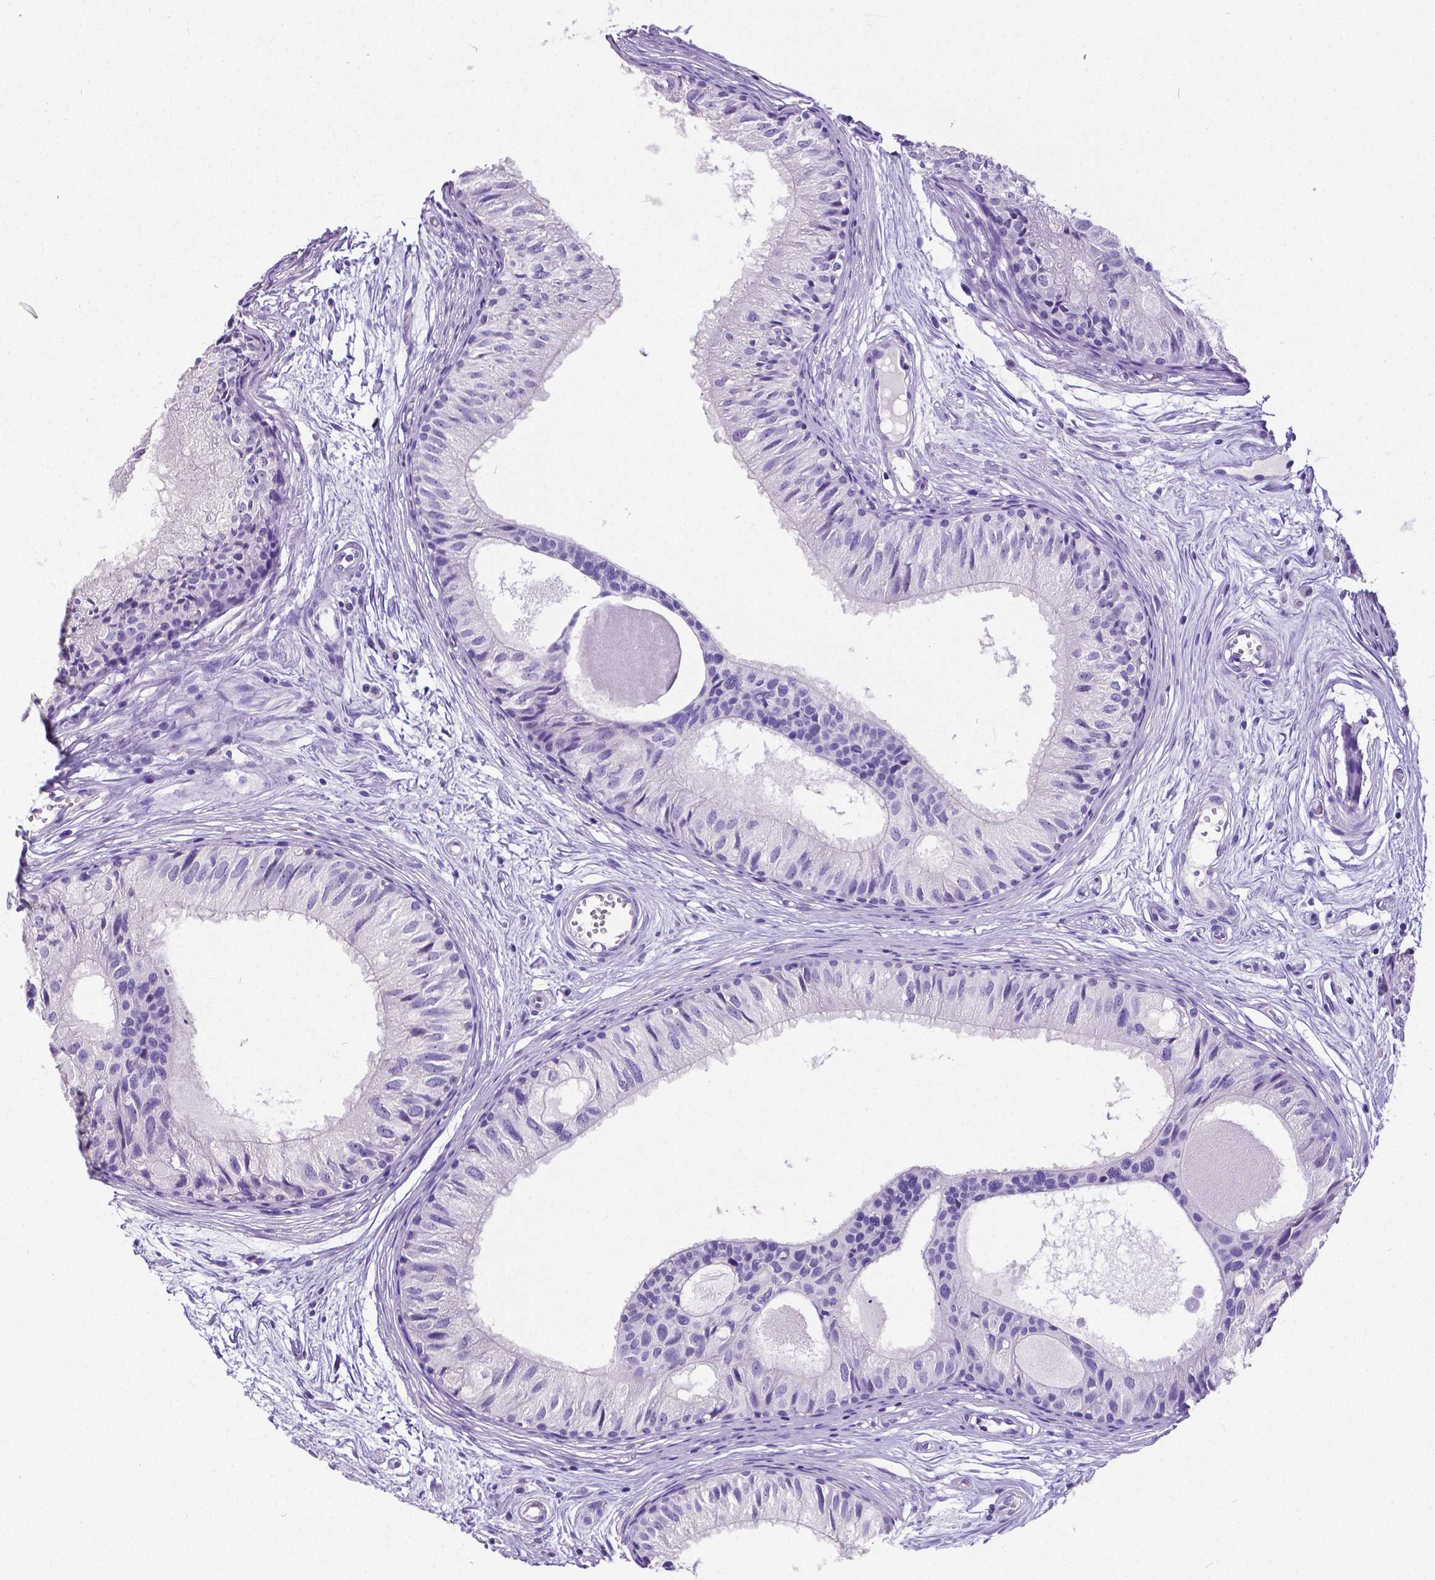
{"staining": {"intensity": "negative", "quantity": "none", "location": "none"}, "tissue": "epididymis", "cell_type": "Glandular cells", "image_type": "normal", "snomed": [{"axis": "morphology", "description": "Normal tissue, NOS"}, {"axis": "topography", "description": "Epididymis"}], "caption": "The micrograph exhibits no significant expression in glandular cells of epididymis.", "gene": "SATB2", "patient": {"sex": "male", "age": 25}}